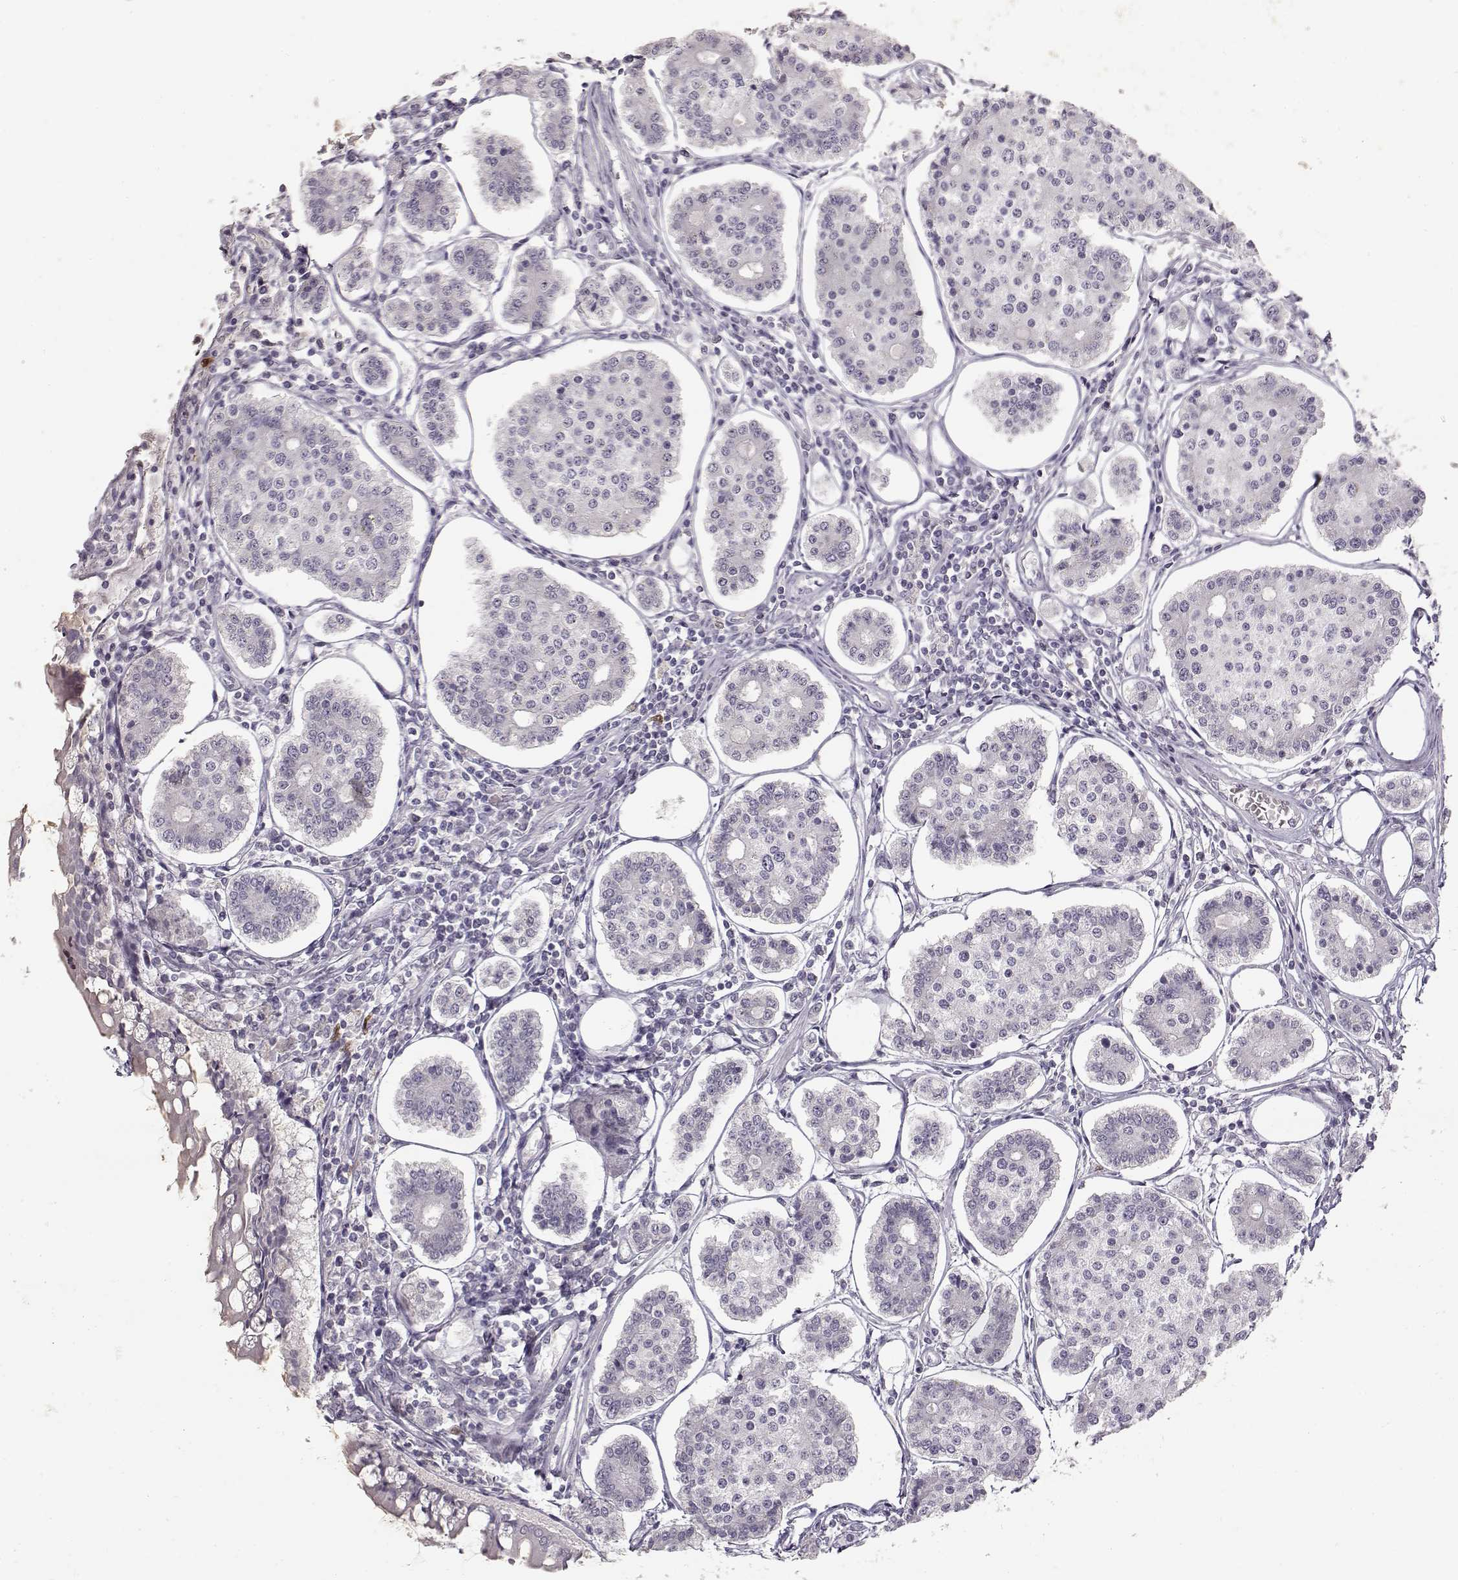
{"staining": {"intensity": "negative", "quantity": "none", "location": "none"}, "tissue": "carcinoid", "cell_type": "Tumor cells", "image_type": "cancer", "snomed": [{"axis": "morphology", "description": "Carcinoid, malignant, NOS"}, {"axis": "topography", "description": "Small intestine"}], "caption": "DAB immunohistochemical staining of malignant carcinoid displays no significant positivity in tumor cells.", "gene": "S100B", "patient": {"sex": "female", "age": 65}}